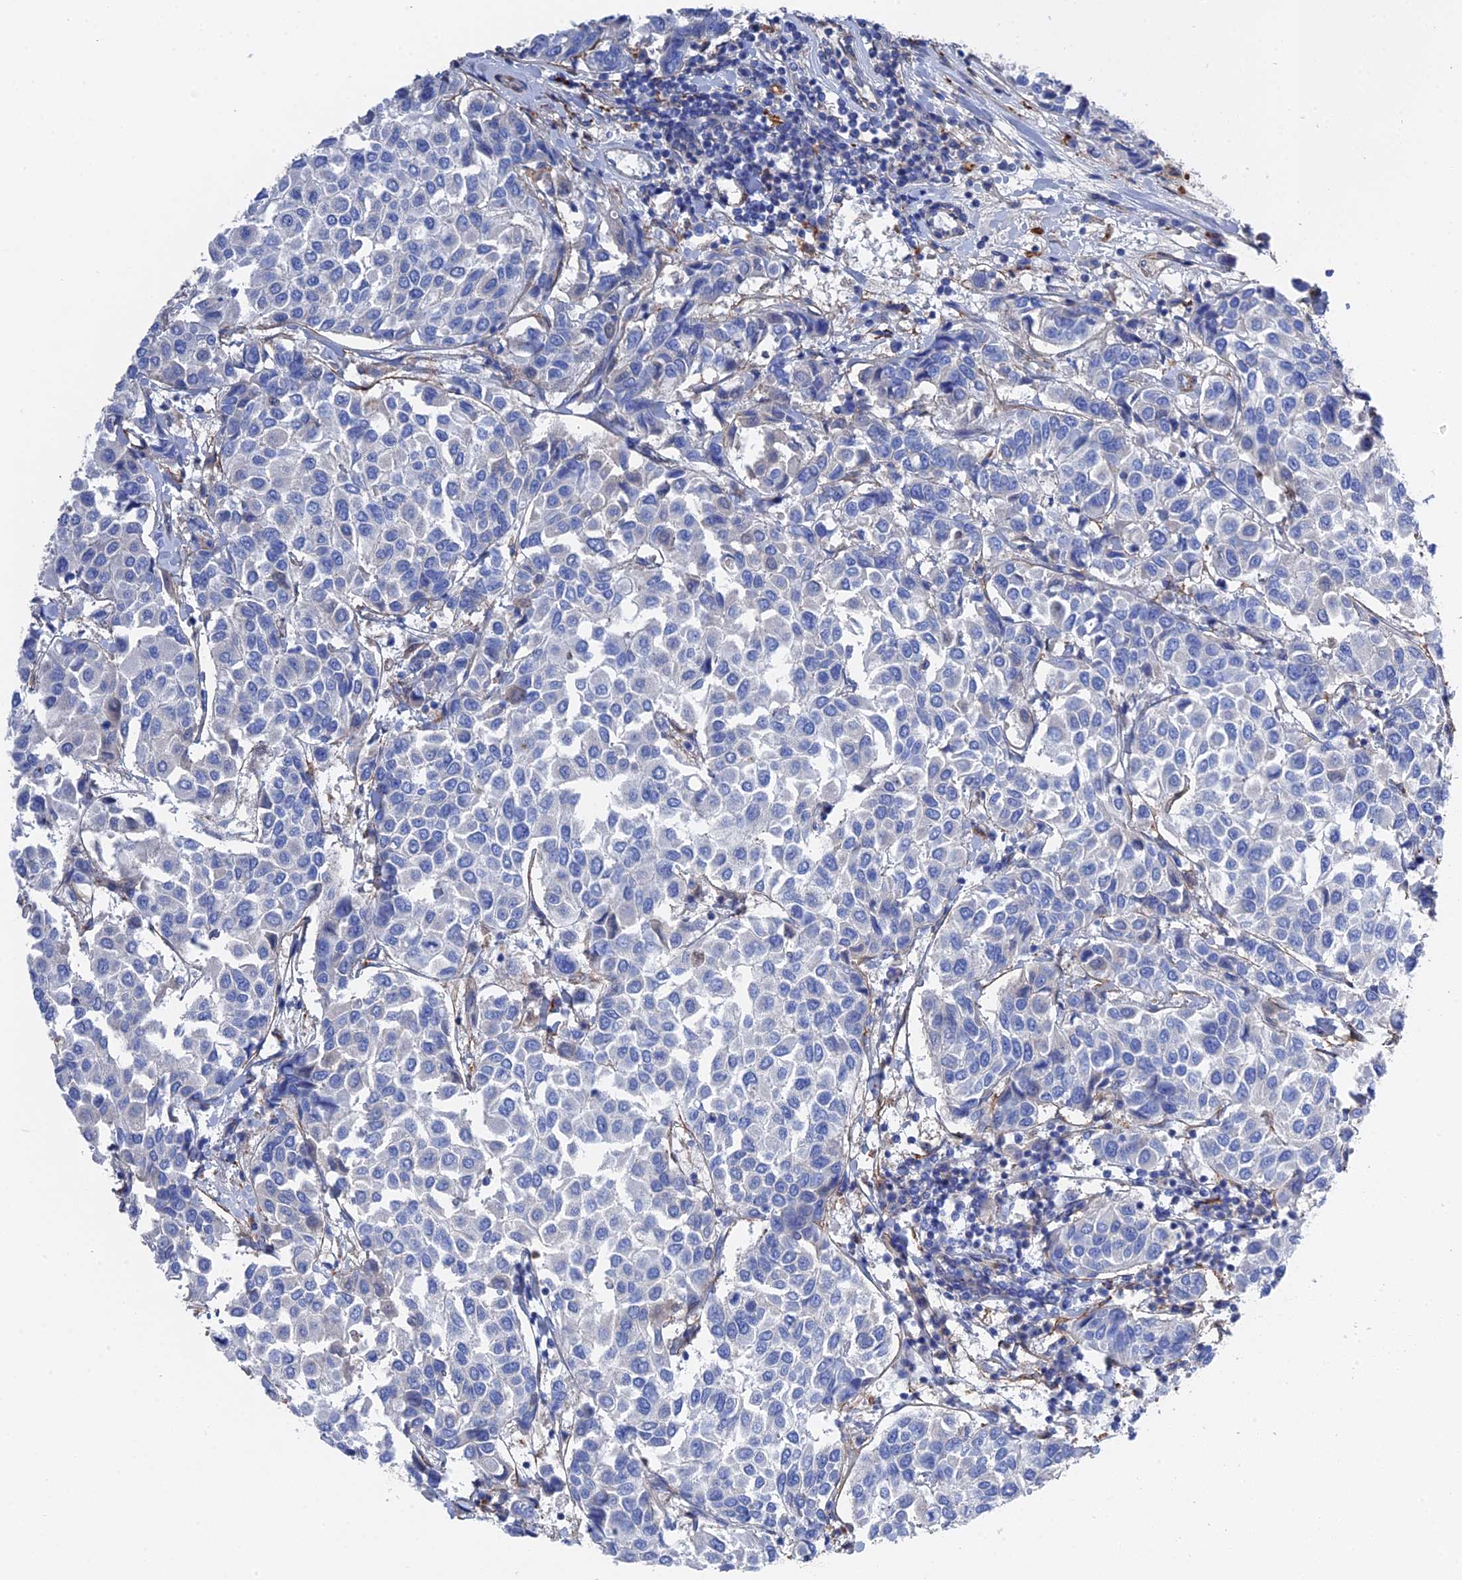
{"staining": {"intensity": "negative", "quantity": "none", "location": "none"}, "tissue": "breast cancer", "cell_type": "Tumor cells", "image_type": "cancer", "snomed": [{"axis": "morphology", "description": "Duct carcinoma"}, {"axis": "topography", "description": "Breast"}], "caption": "Tumor cells are negative for protein expression in human breast cancer (infiltrating ductal carcinoma).", "gene": "STRA6", "patient": {"sex": "female", "age": 55}}